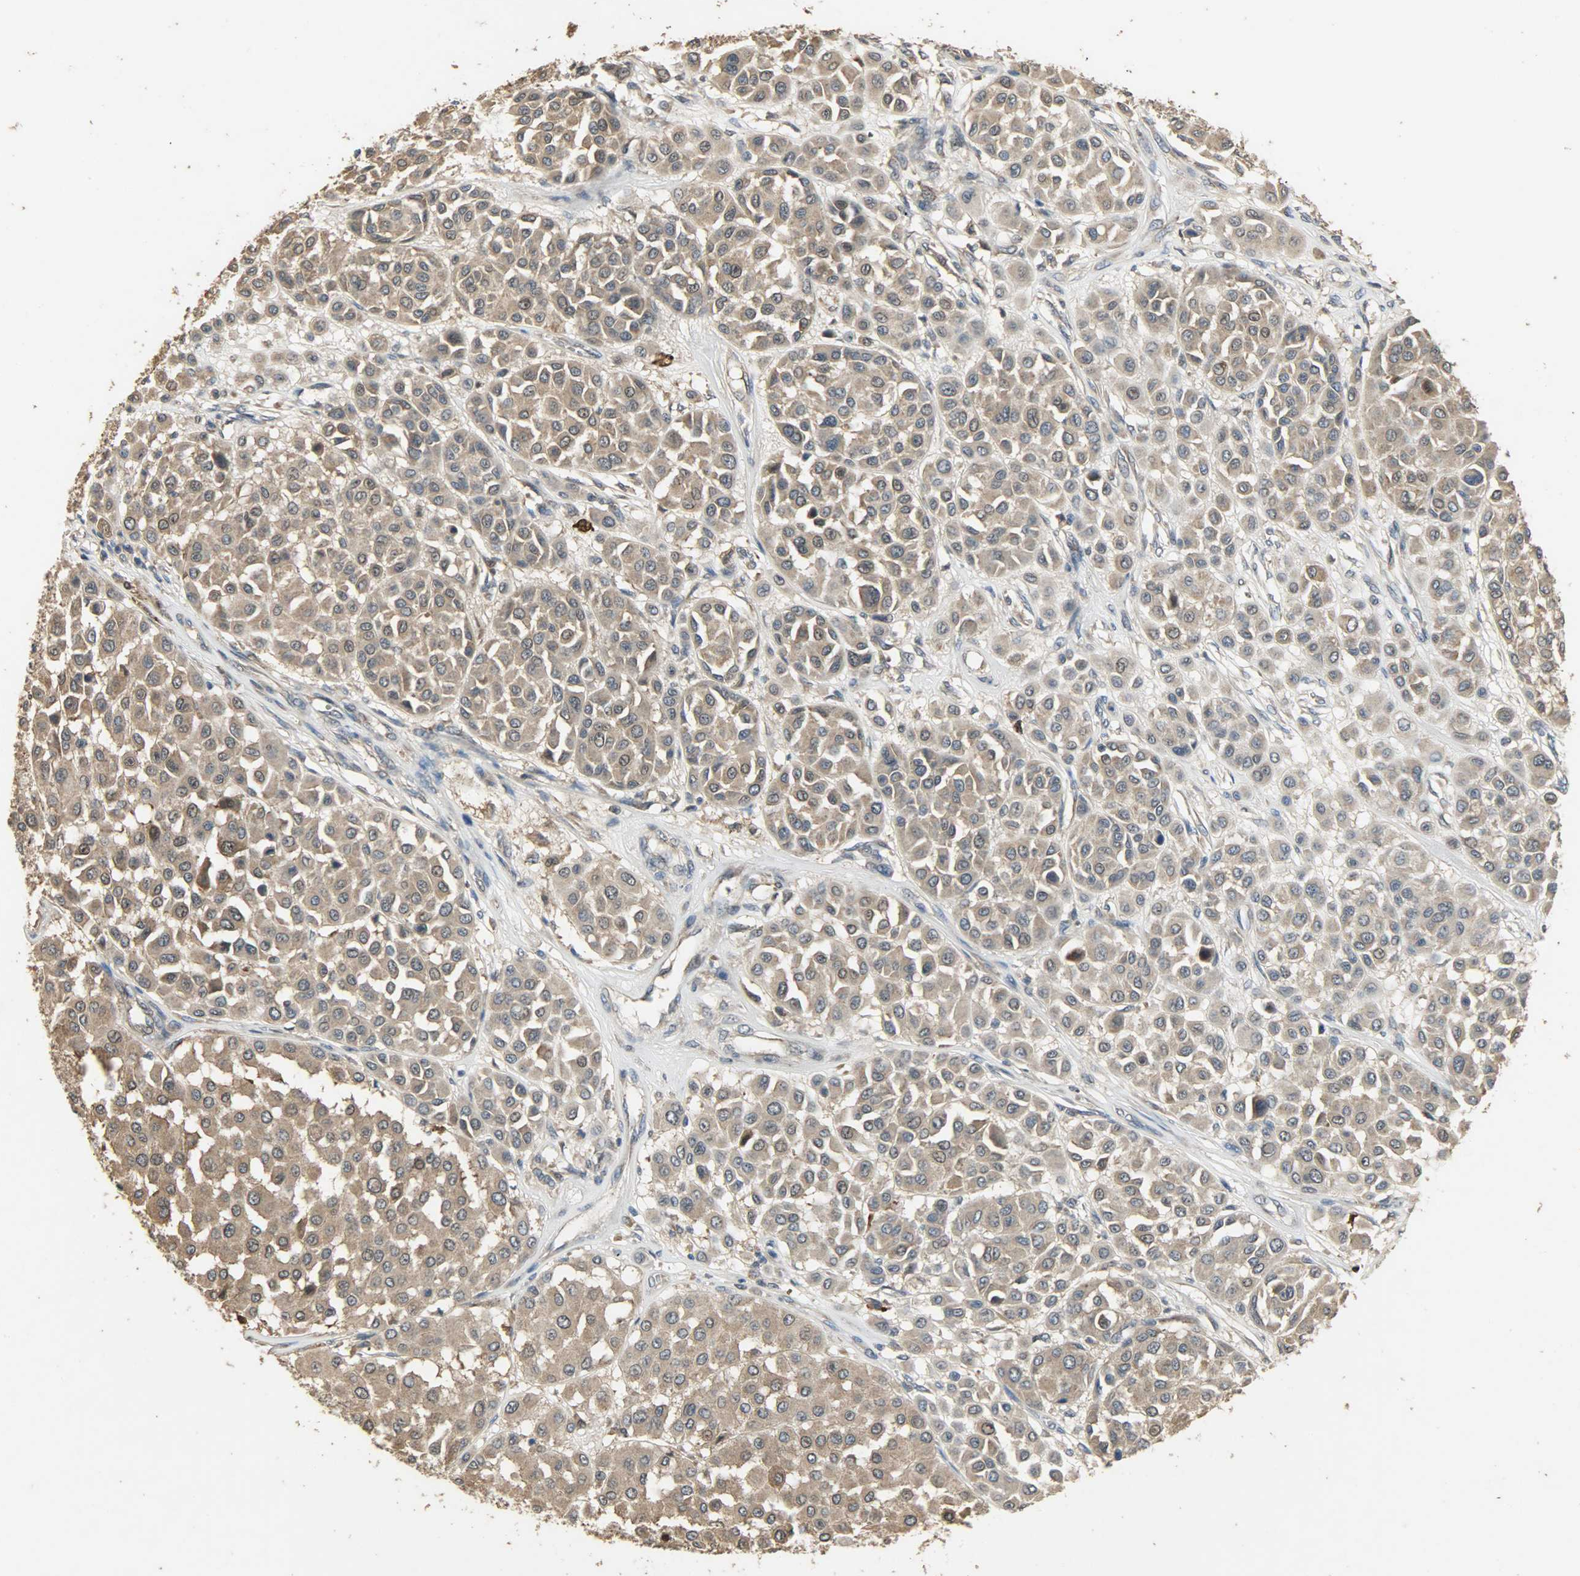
{"staining": {"intensity": "moderate", "quantity": ">75%", "location": "cytoplasmic/membranous"}, "tissue": "melanoma", "cell_type": "Tumor cells", "image_type": "cancer", "snomed": [{"axis": "morphology", "description": "Malignant melanoma, Metastatic site"}, {"axis": "topography", "description": "Soft tissue"}], "caption": "Protein expression analysis of malignant melanoma (metastatic site) demonstrates moderate cytoplasmic/membranous positivity in approximately >75% of tumor cells.", "gene": "CDKN2C", "patient": {"sex": "male", "age": 41}}